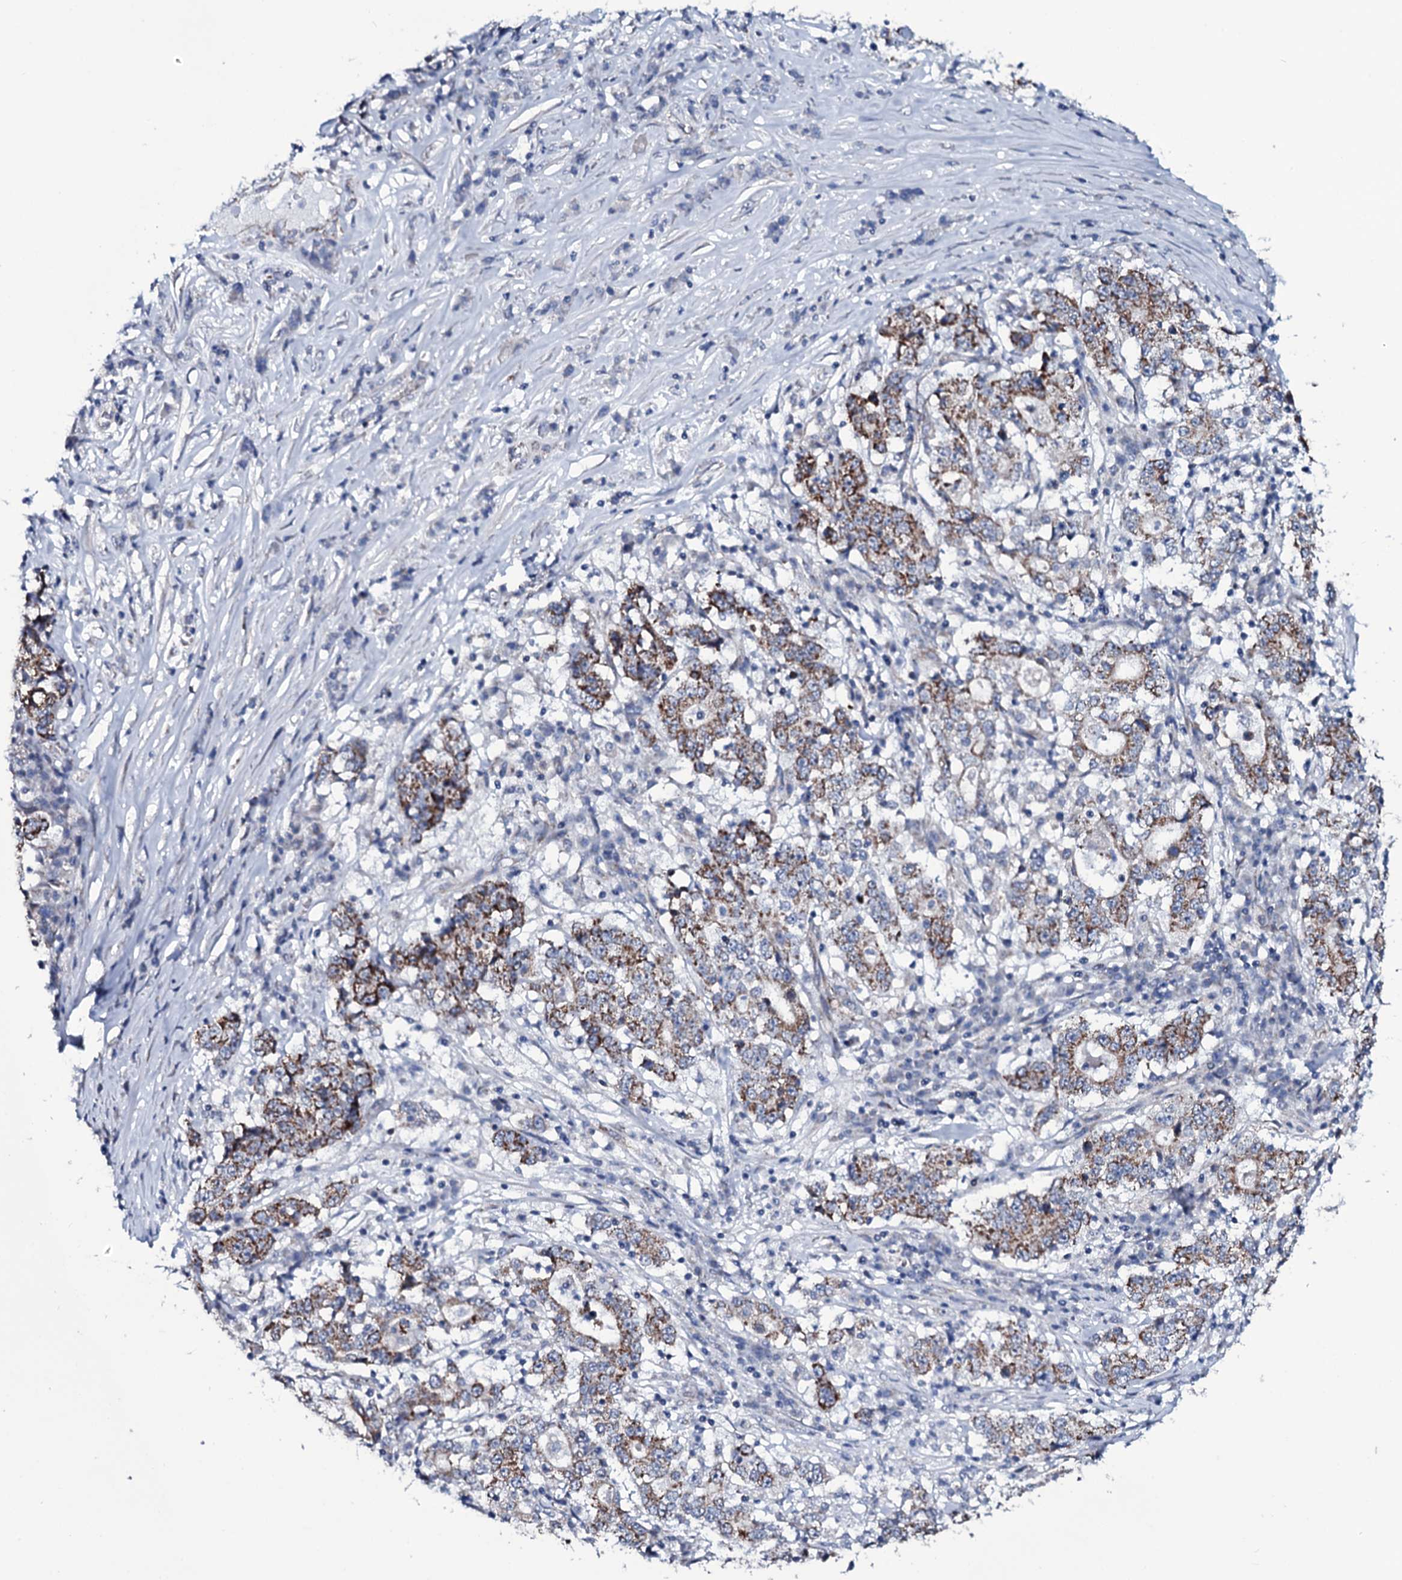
{"staining": {"intensity": "moderate", "quantity": ">75%", "location": "cytoplasmic/membranous"}, "tissue": "stomach cancer", "cell_type": "Tumor cells", "image_type": "cancer", "snomed": [{"axis": "morphology", "description": "Adenocarcinoma, NOS"}, {"axis": "topography", "description": "Stomach"}], "caption": "Immunohistochemical staining of human stomach cancer shows moderate cytoplasmic/membranous protein positivity in about >75% of tumor cells.", "gene": "WIPF3", "patient": {"sex": "male", "age": 59}}